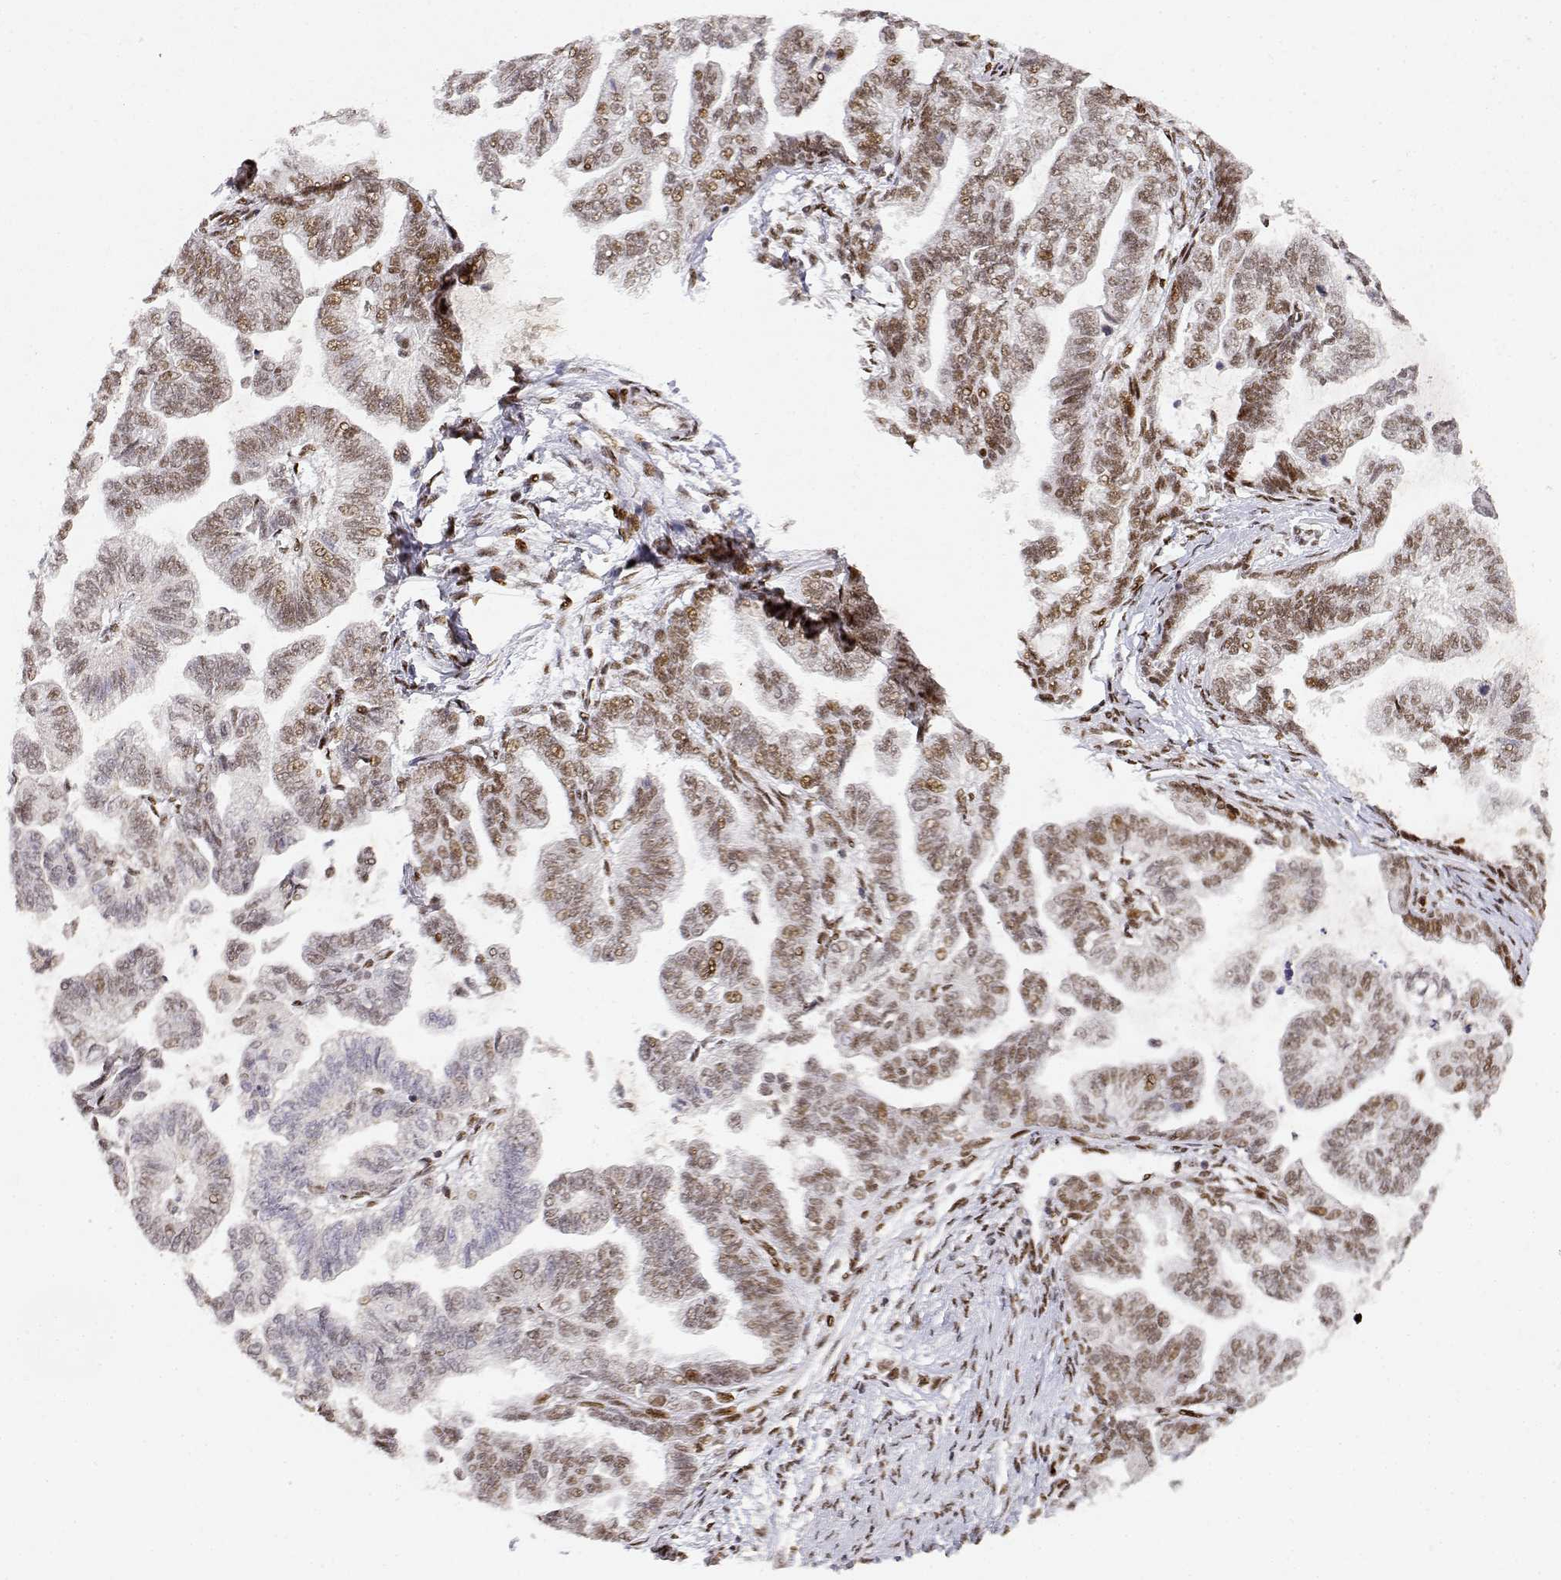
{"staining": {"intensity": "weak", "quantity": ">75%", "location": "nuclear"}, "tissue": "stomach cancer", "cell_type": "Tumor cells", "image_type": "cancer", "snomed": [{"axis": "morphology", "description": "Adenocarcinoma, NOS"}, {"axis": "topography", "description": "Stomach"}], "caption": "Immunohistochemistry (IHC) of stomach cancer demonstrates low levels of weak nuclear staining in about >75% of tumor cells.", "gene": "RSF1", "patient": {"sex": "male", "age": 83}}